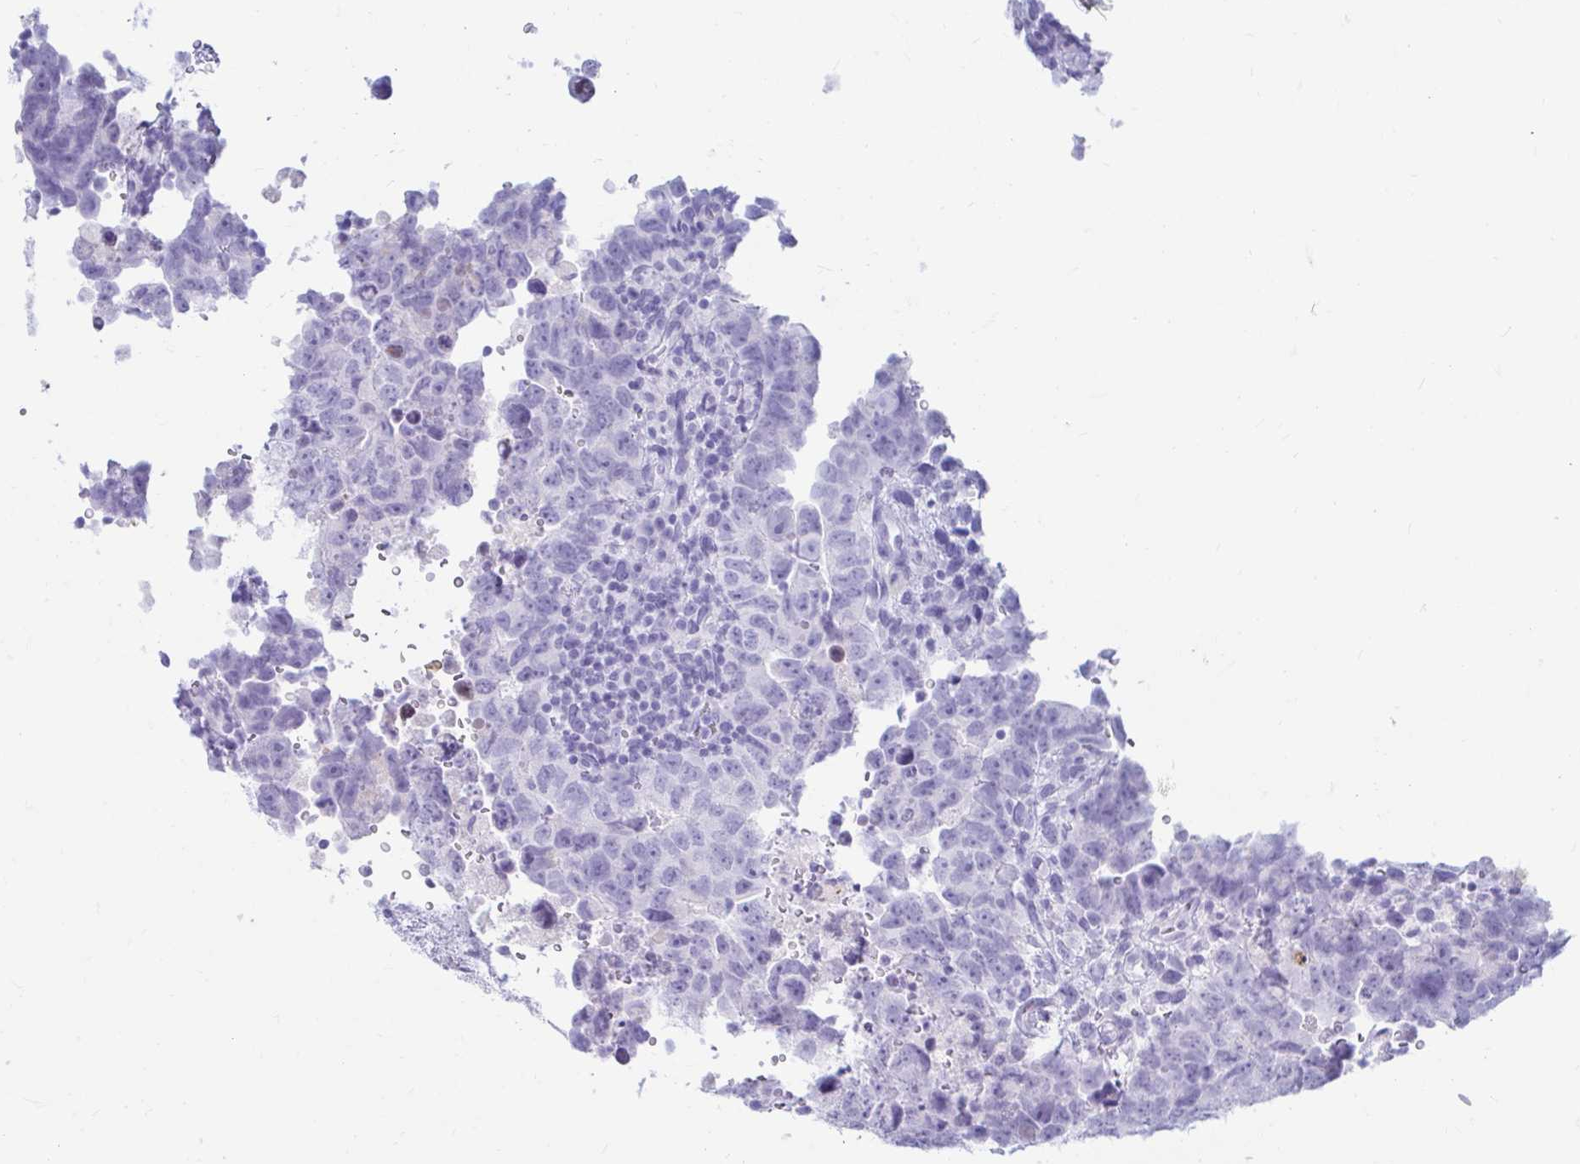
{"staining": {"intensity": "negative", "quantity": "none", "location": "none"}, "tissue": "testis cancer", "cell_type": "Tumor cells", "image_type": "cancer", "snomed": [{"axis": "morphology", "description": "Carcinoma, Embryonal, NOS"}, {"axis": "topography", "description": "Testis"}], "caption": "Immunohistochemical staining of testis cancer (embryonal carcinoma) exhibits no significant staining in tumor cells.", "gene": "ERICH6", "patient": {"sex": "male", "age": 24}}